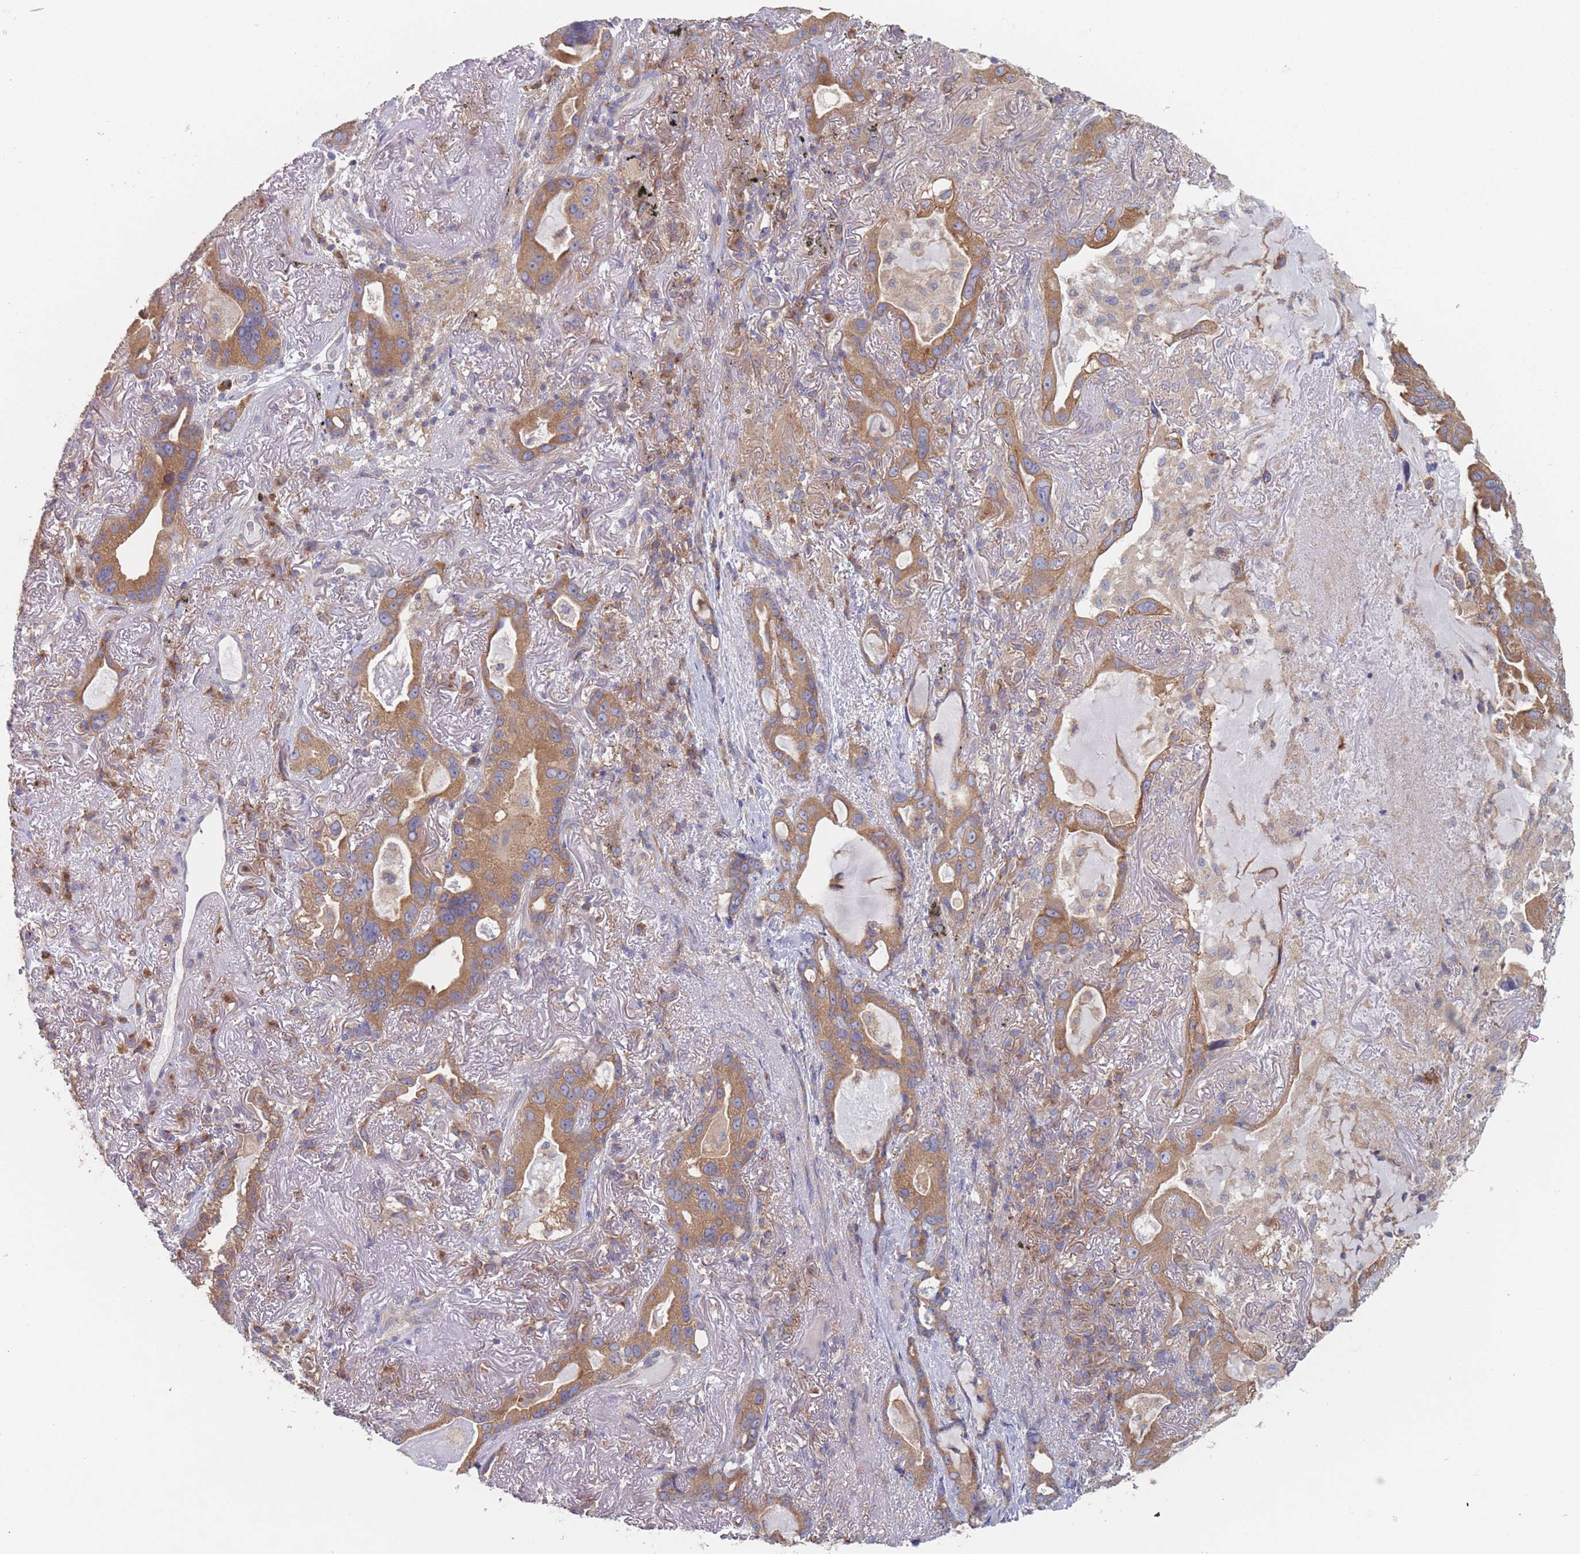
{"staining": {"intensity": "moderate", "quantity": ">75%", "location": "cytoplasmic/membranous"}, "tissue": "lung cancer", "cell_type": "Tumor cells", "image_type": "cancer", "snomed": [{"axis": "morphology", "description": "Adenocarcinoma, NOS"}, {"axis": "topography", "description": "Lung"}], "caption": "Immunohistochemistry (DAB) staining of human lung cancer (adenocarcinoma) shows moderate cytoplasmic/membranous protein staining in approximately >75% of tumor cells. The staining was performed using DAB, with brown indicating positive protein expression. Nuclei are stained blue with hematoxylin.", "gene": "EFCC1", "patient": {"sex": "female", "age": 69}}